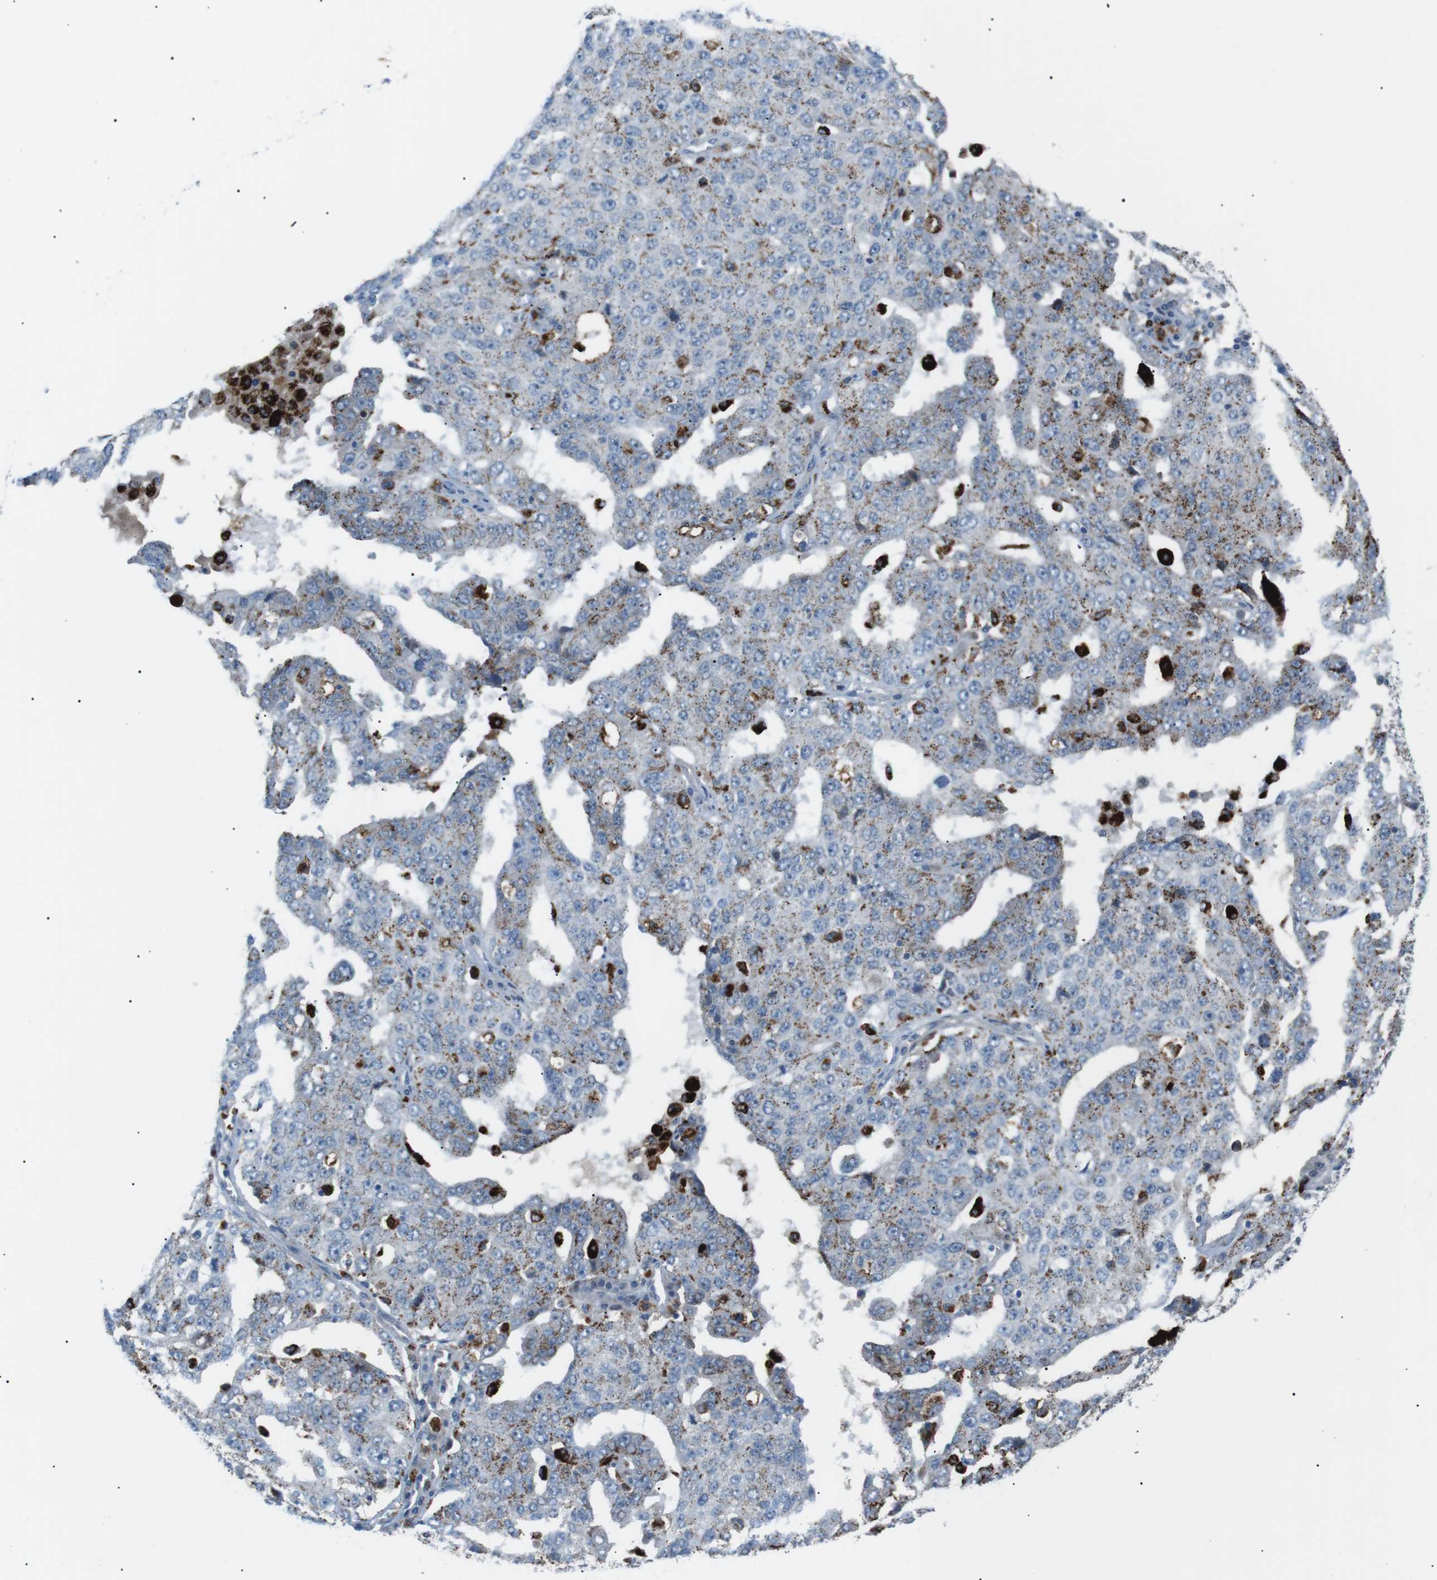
{"staining": {"intensity": "moderate", "quantity": "25%-75%", "location": "cytoplasmic/membranous"}, "tissue": "ovarian cancer", "cell_type": "Tumor cells", "image_type": "cancer", "snomed": [{"axis": "morphology", "description": "Carcinoma, endometroid"}, {"axis": "topography", "description": "Ovary"}], "caption": "This photomicrograph demonstrates immunohistochemistry staining of ovarian cancer (endometroid carcinoma), with medium moderate cytoplasmic/membranous positivity in approximately 25%-75% of tumor cells.", "gene": "B4GALNT2", "patient": {"sex": "female", "age": 62}}